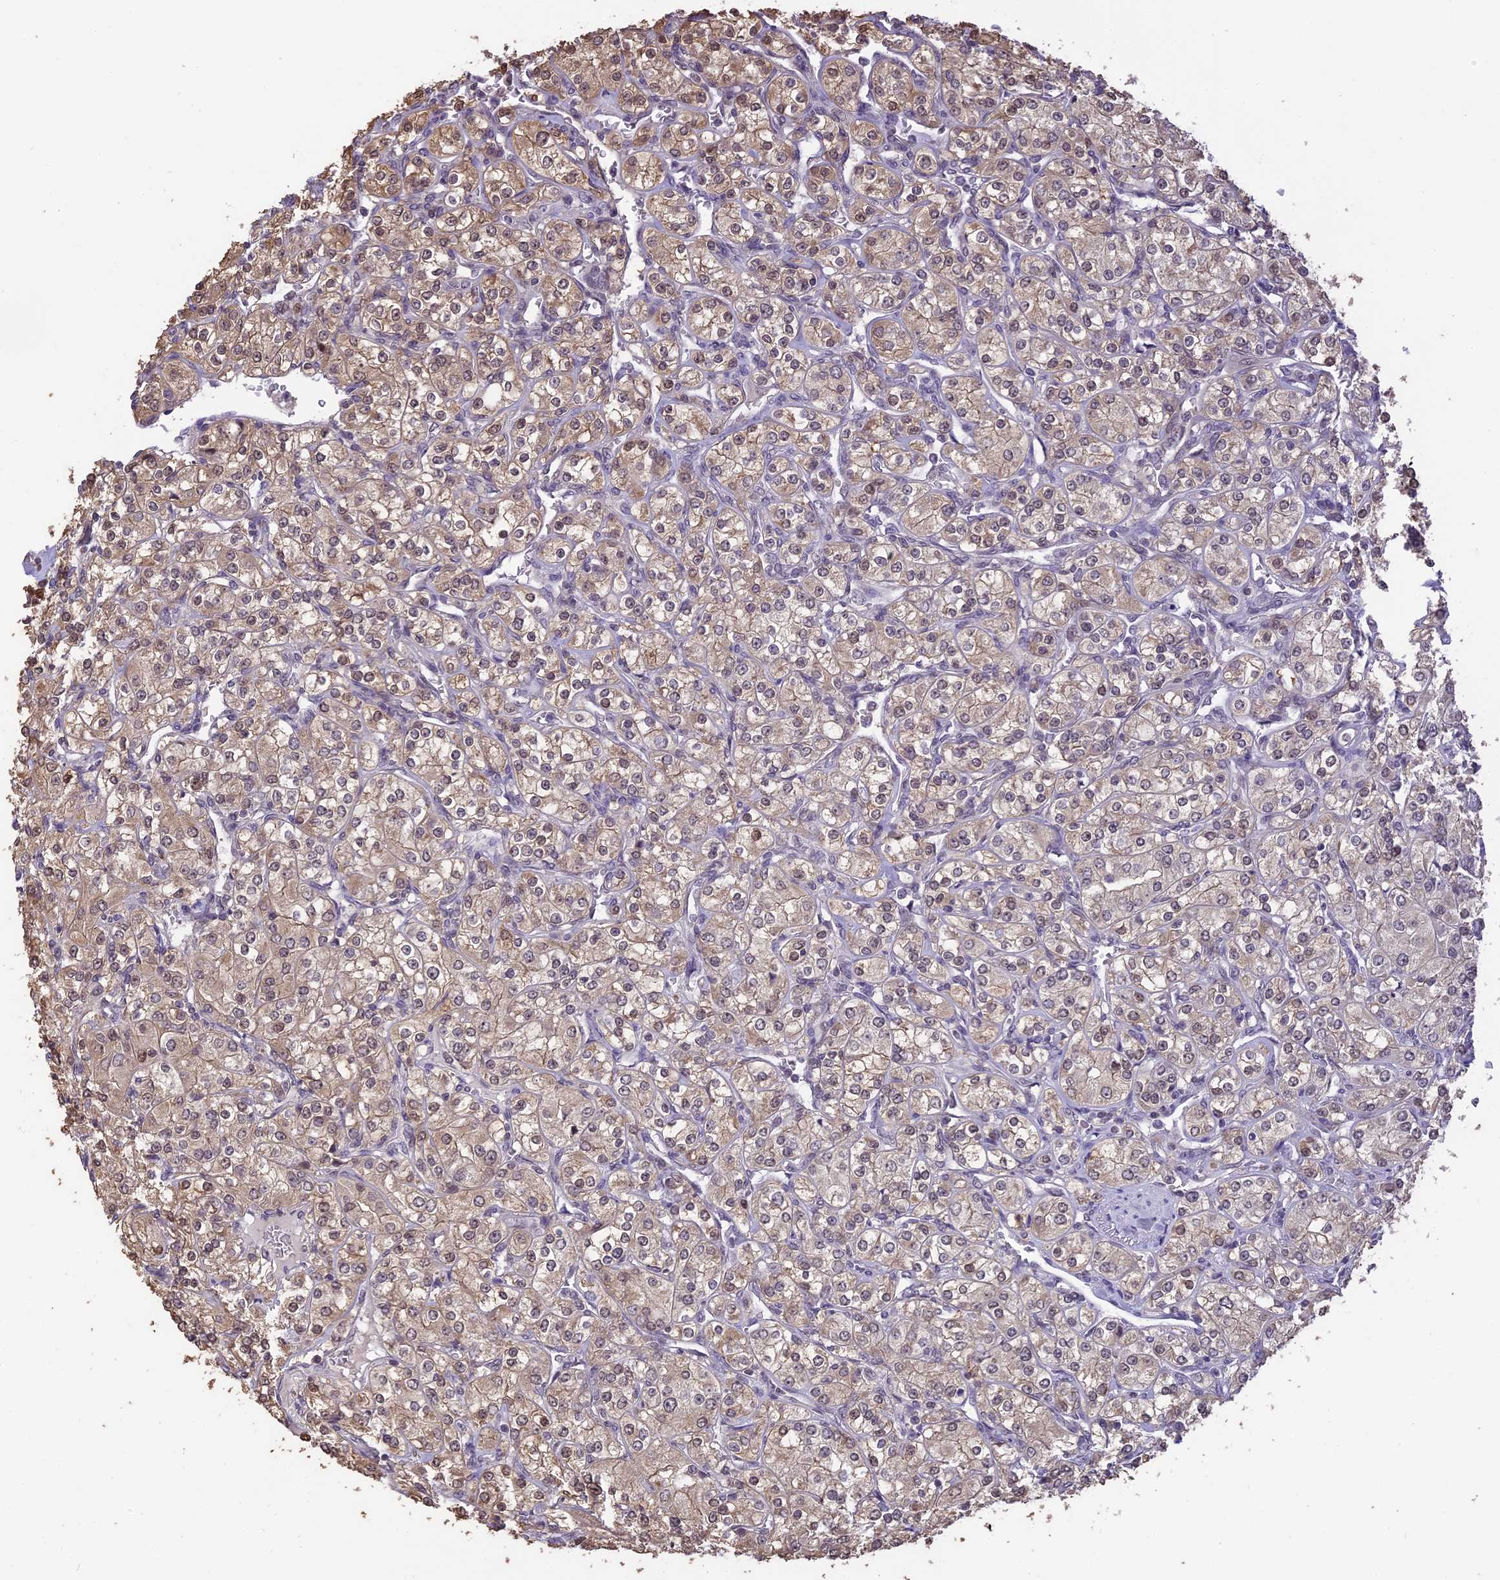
{"staining": {"intensity": "weak", "quantity": "25%-75%", "location": "cytoplasmic/membranous,nuclear"}, "tissue": "renal cancer", "cell_type": "Tumor cells", "image_type": "cancer", "snomed": [{"axis": "morphology", "description": "Adenocarcinoma, NOS"}, {"axis": "topography", "description": "Kidney"}], "caption": "Brown immunohistochemical staining in human adenocarcinoma (renal) demonstrates weak cytoplasmic/membranous and nuclear staining in approximately 25%-75% of tumor cells.", "gene": "TIGD7", "patient": {"sex": "male", "age": 77}}